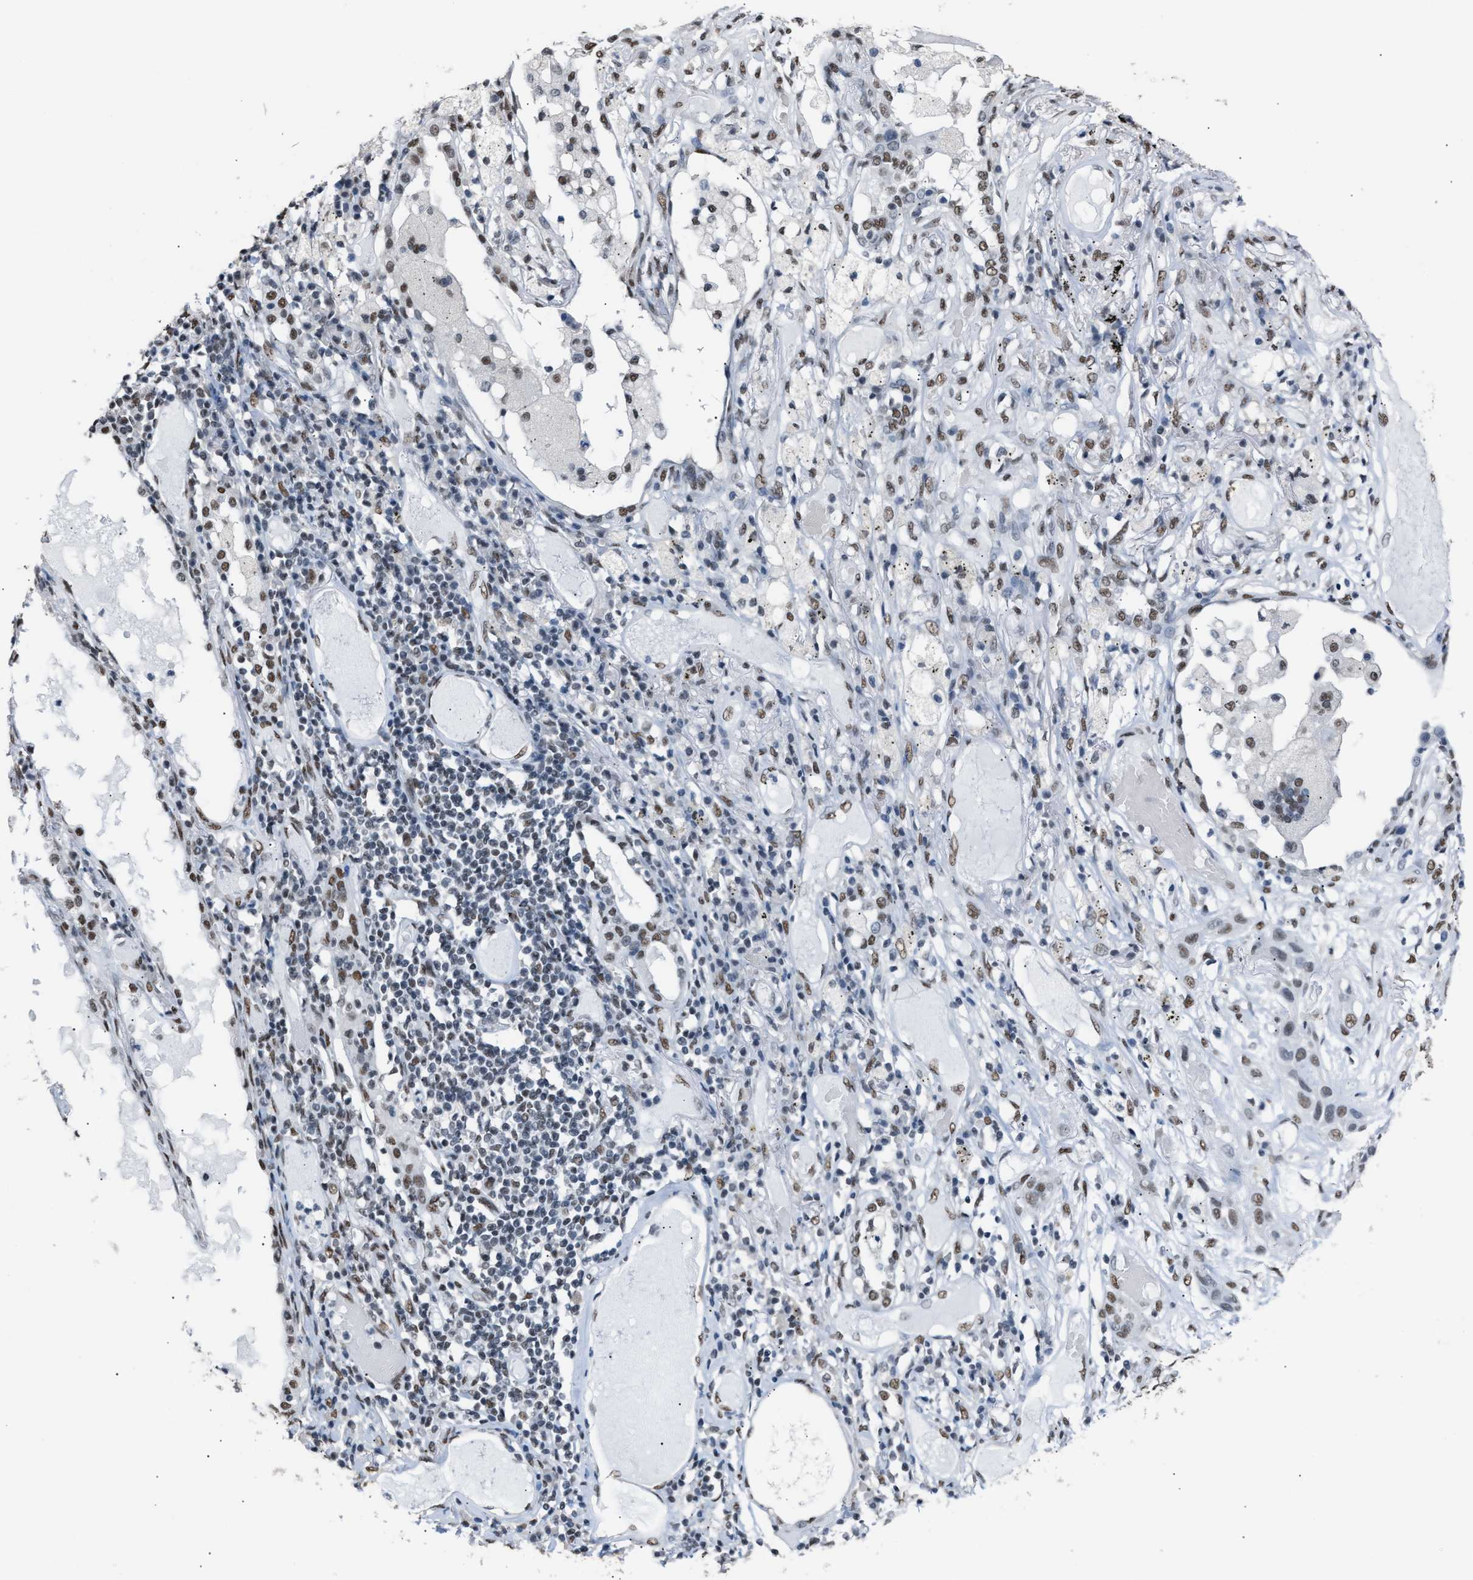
{"staining": {"intensity": "moderate", "quantity": ">75%", "location": "nuclear"}, "tissue": "lung cancer", "cell_type": "Tumor cells", "image_type": "cancer", "snomed": [{"axis": "morphology", "description": "Squamous cell carcinoma, NOS"}, {"axis": "topography", "description": "Lung"}], "caption": "A brown stain shows moderate nuclear positivity of a protein in human lung squamous cell carcinoma tumor cells.", "gene": "CCAR2", "patient": {"sex": "male", "age": 71}}